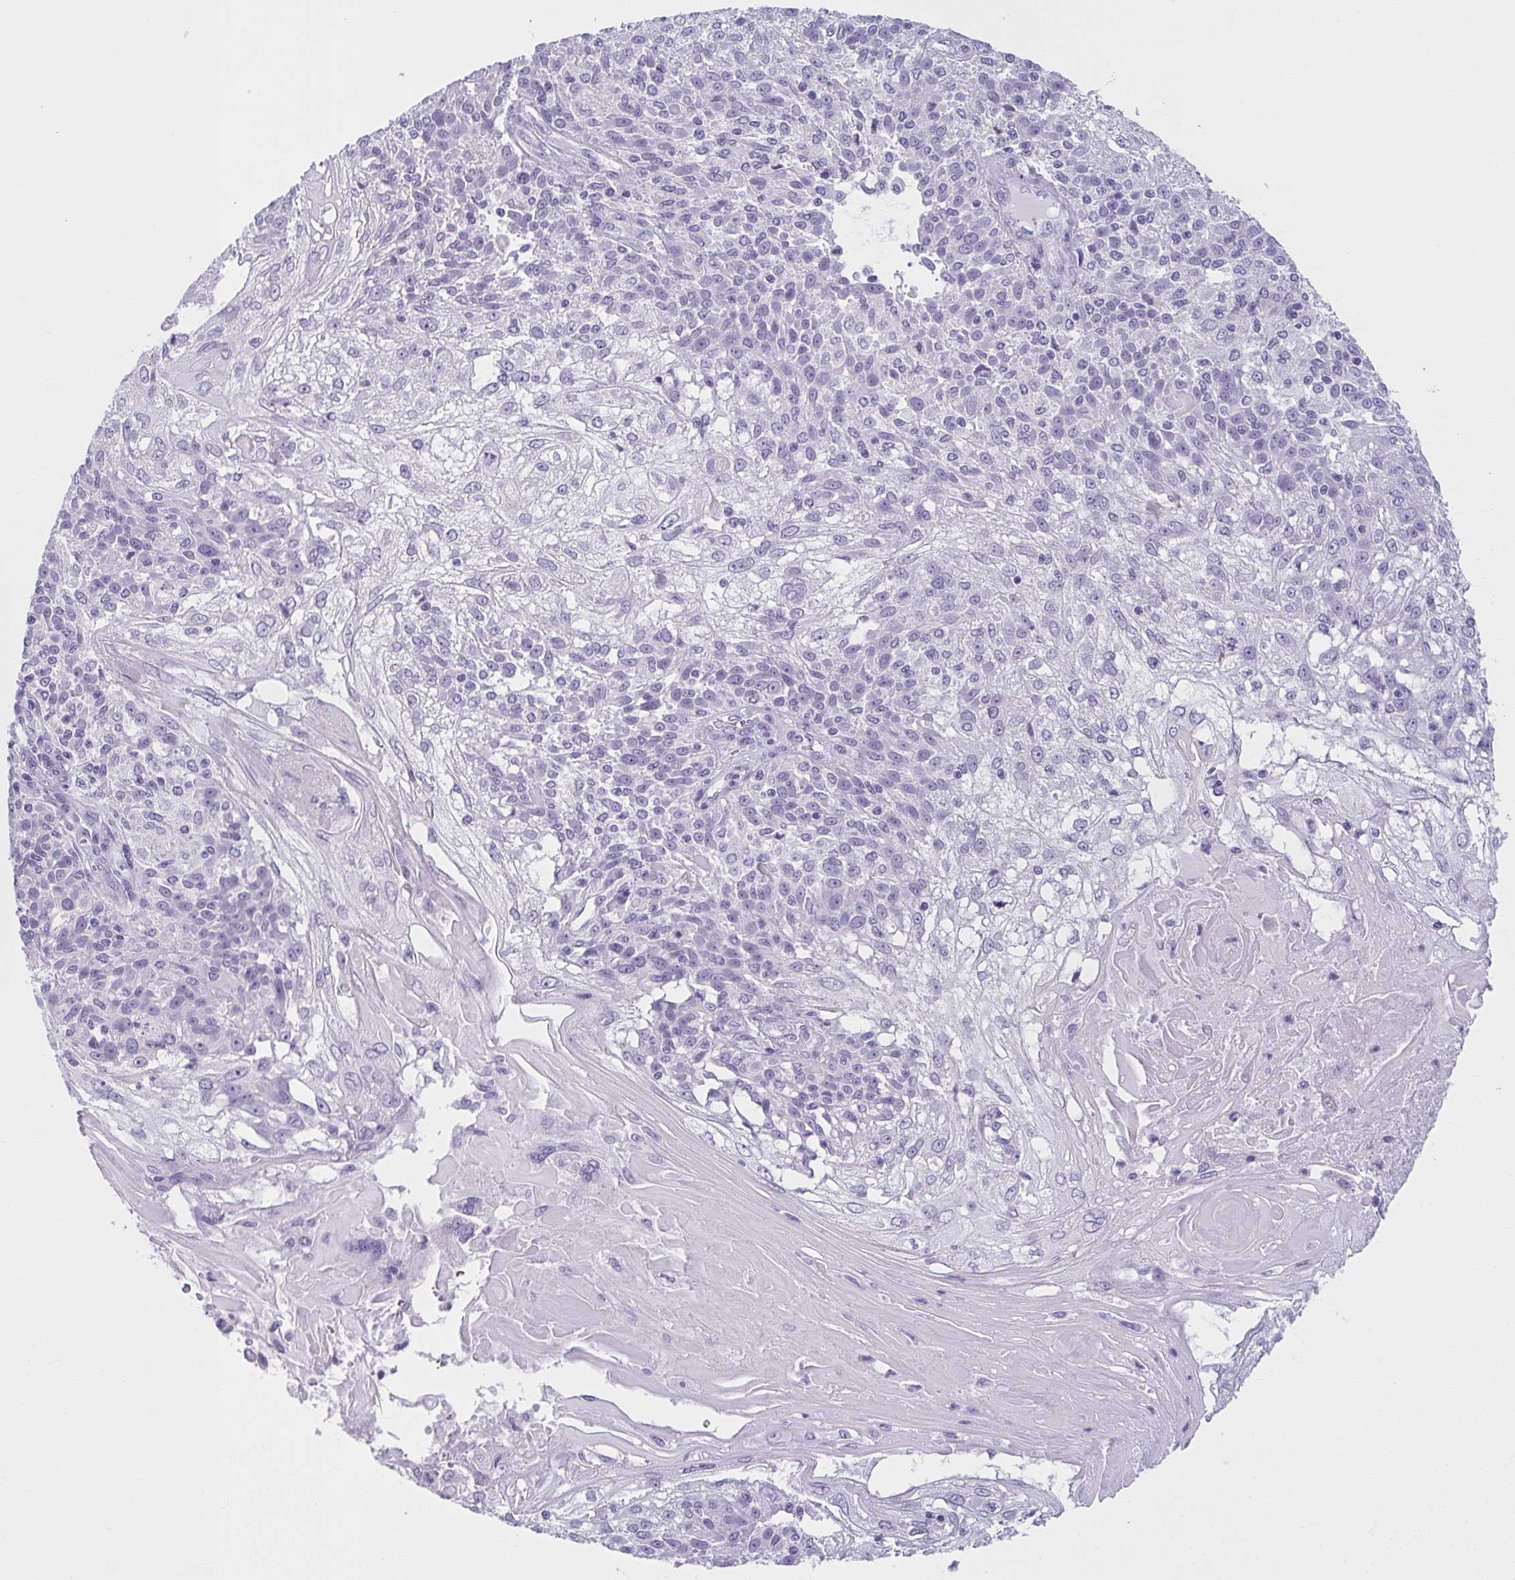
{"staining": {"intensity": "negative", "quantity": "none", "location": "none"}, "tissue": "skin cancer", "cell_type": "Tumor cells", "image_type": "cancer", "snomed": [{"axis": "morphology", "description": "Normal tissue, NOS"}, {"axis": "morphology", "description": "Squamous cell carcinoma, NOS"}, {"axis": "topography", "description": "Skin"}], "caption": "The immunohistochemistry photomicrograph has no significant expression in tumor cells of skin squamous cell carcinoma tissue.", "gene": "MOBP", "patient": {"sex": "female", "age": 83}}